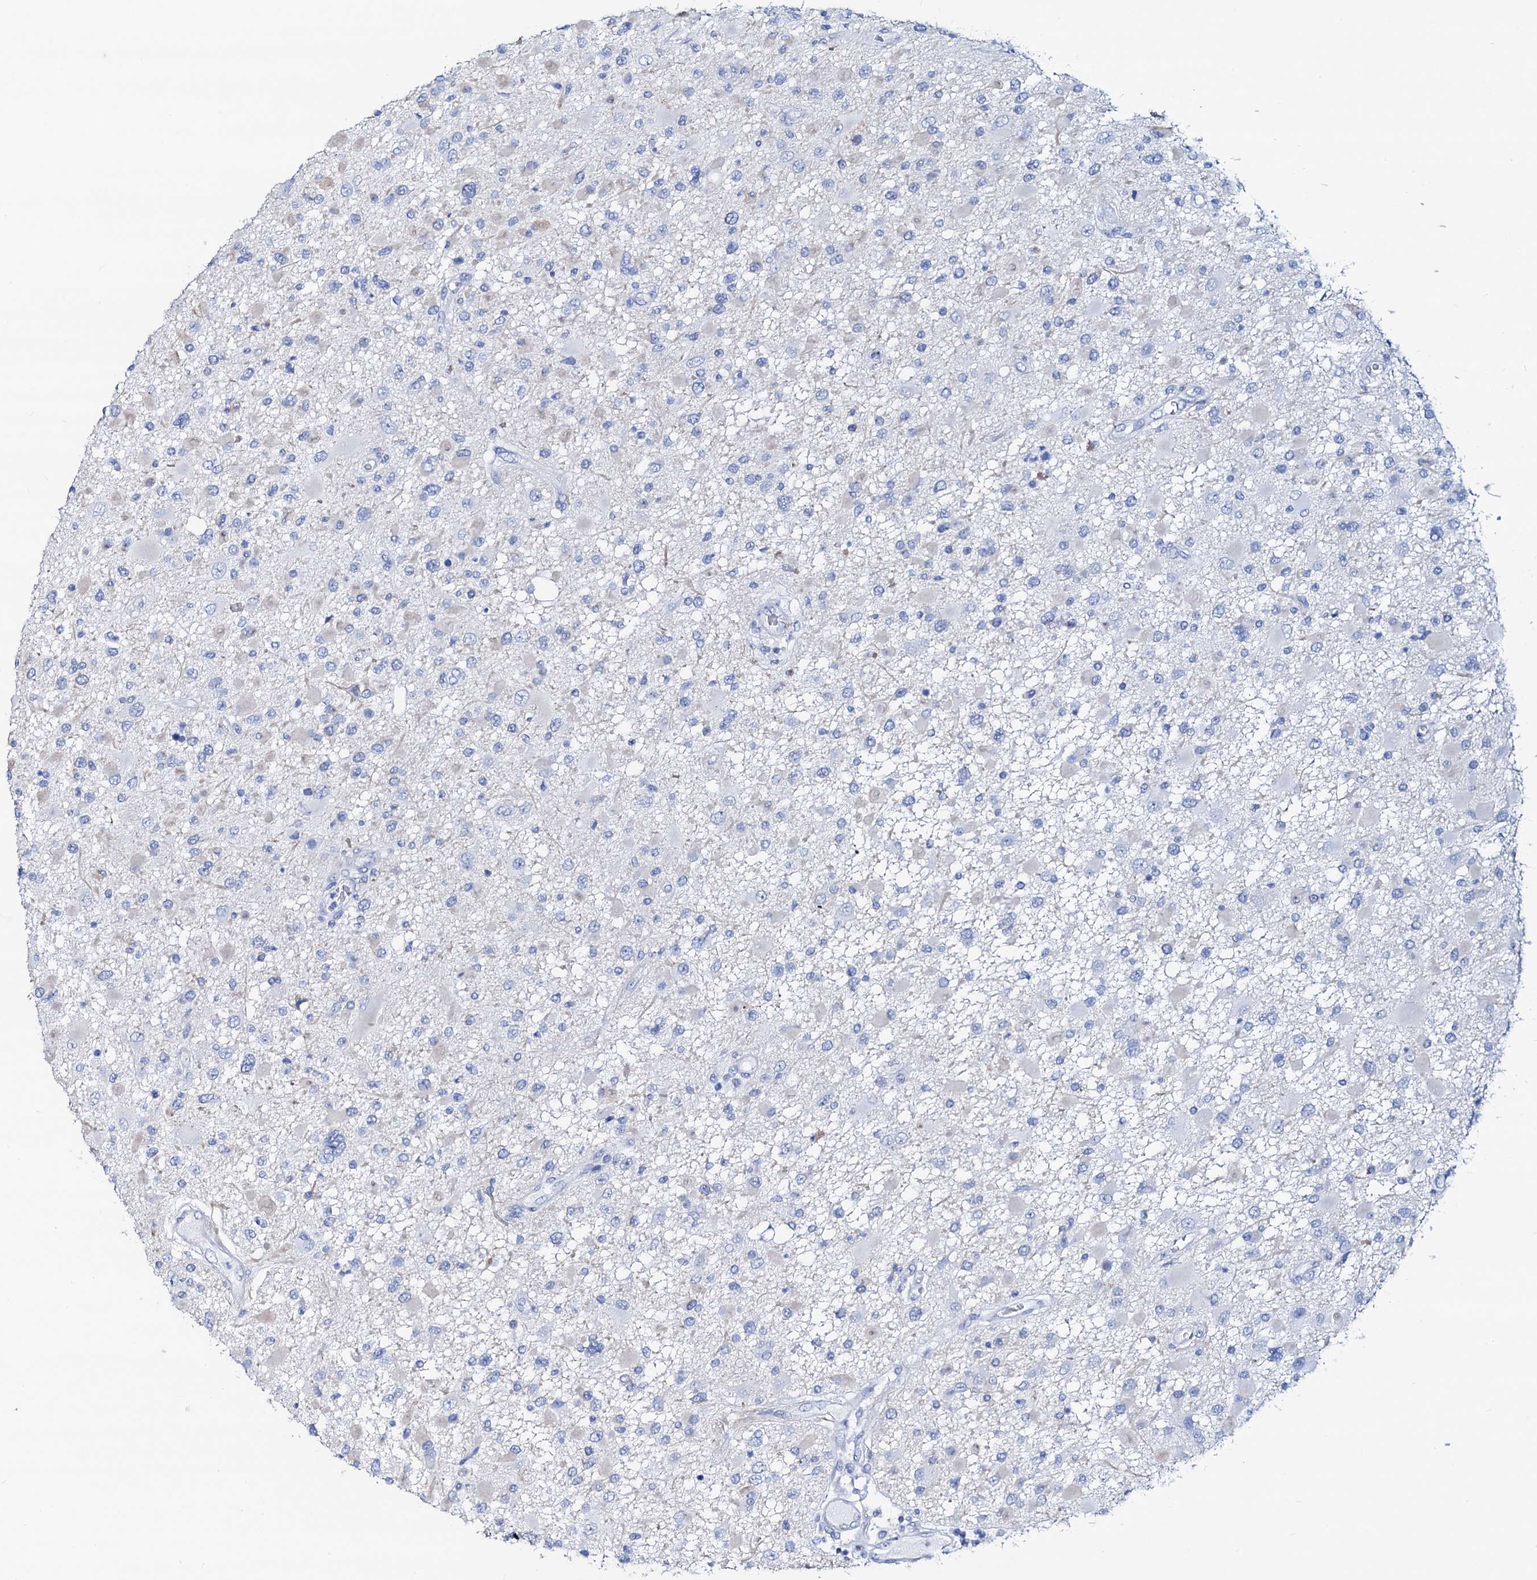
{"staining": {"intensity": "negative", "quantity": "none", "location": "none"}, "tissue": "glioma", "cell_type": "Tumor cells", "image_type": "cancer", "snomed": [{"axis": "morphology", "description": "Glioma, malignant, High grade"}, {"axis": "topography", "description": "Brain"}], "caption": "Protein analysis of glioma exhibits no significant staining in tumor cells. (DAB IHC with hematoxylin counter stain).", "gene": "RBP3", "patient": {"sex": "male", "age": 53}}